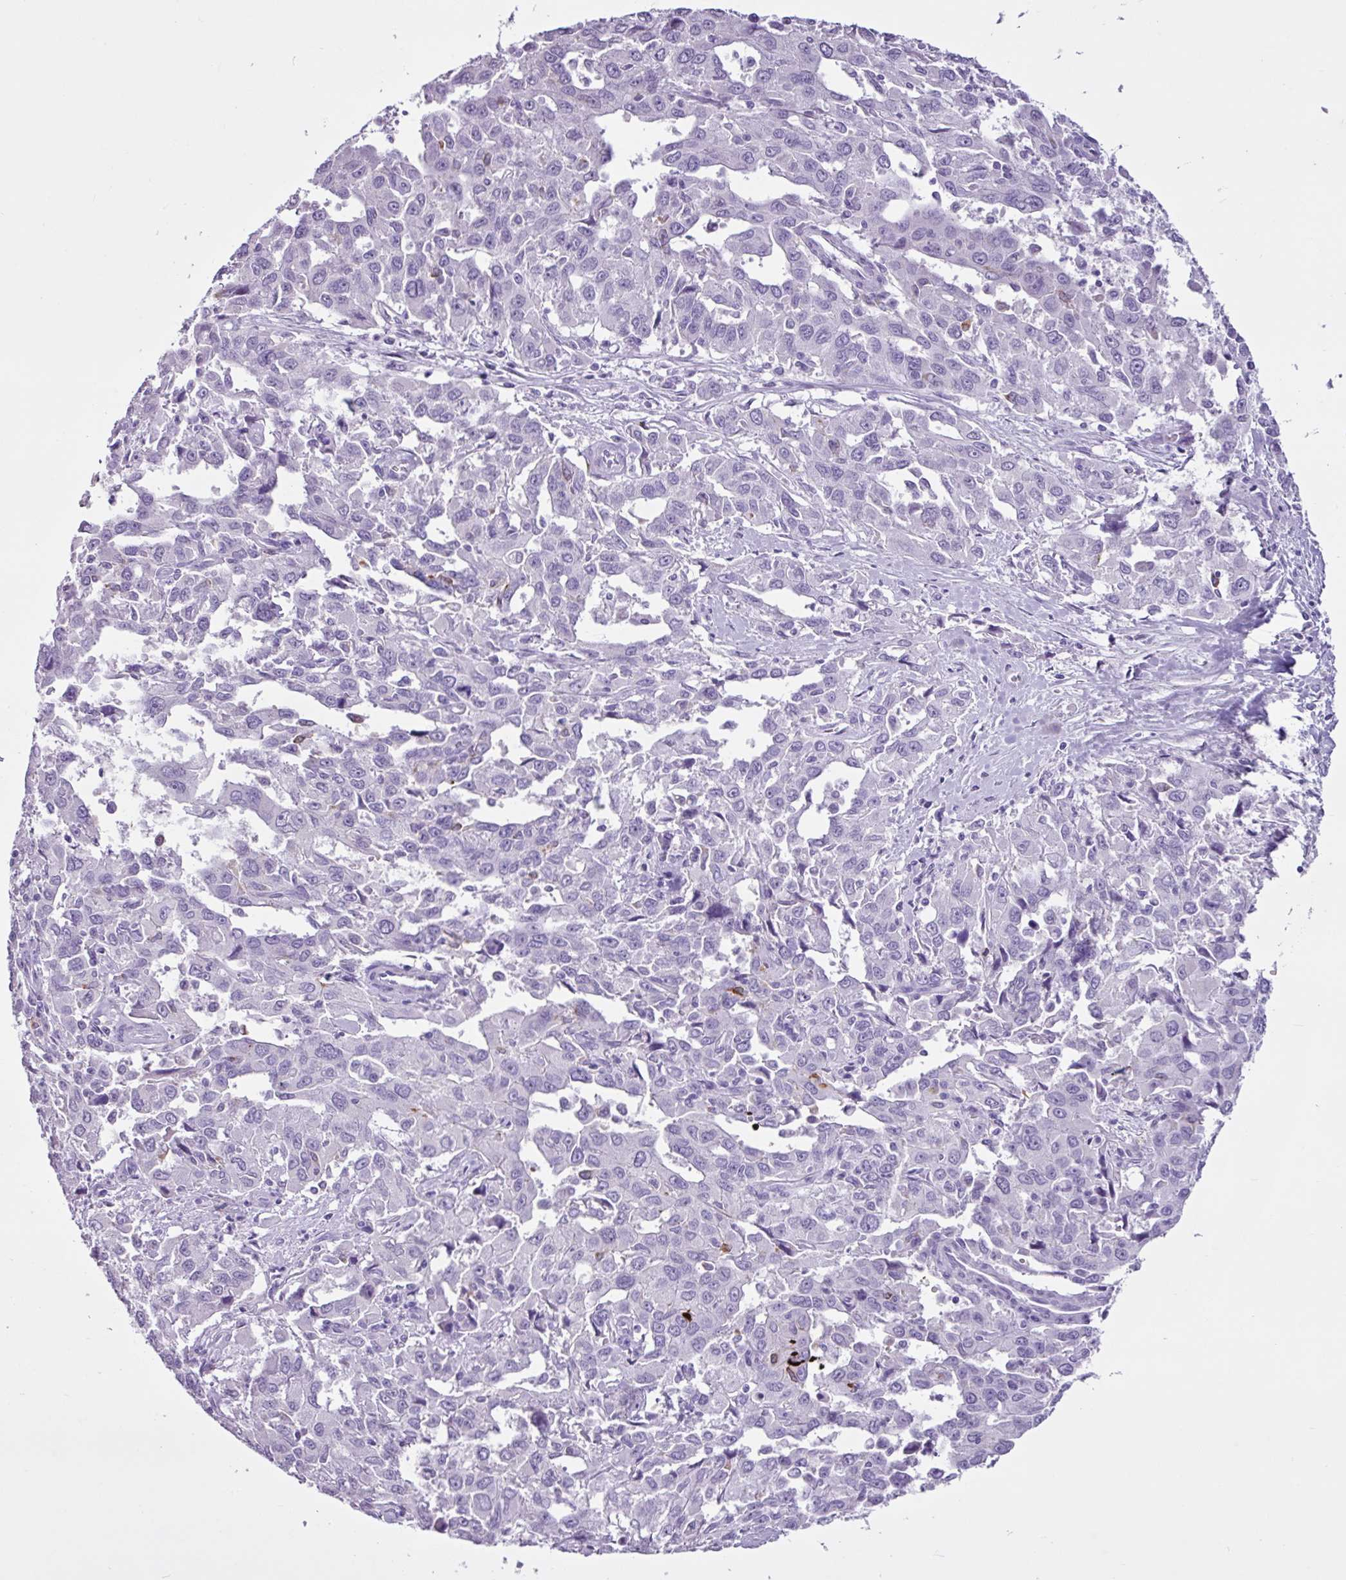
{"staining": {"intensity": "negative", "quantity": "none", "location": "none"}, "tissue": "liver cancer", "cell_type": "Tumor cells", "image_type": "cancer", "snomed": [{"axis": "morphology", "description": "Carcinoma, Hepatocellular, NOS"}, {"axis": "topography", "description": "Liver"}], "caption": "The photomicrograph displays no staining of tumor cells in liver cancer (hepatocellular carcinoma).", "gene": "PGR", "patient": {"sex": "male", "age": 63}}